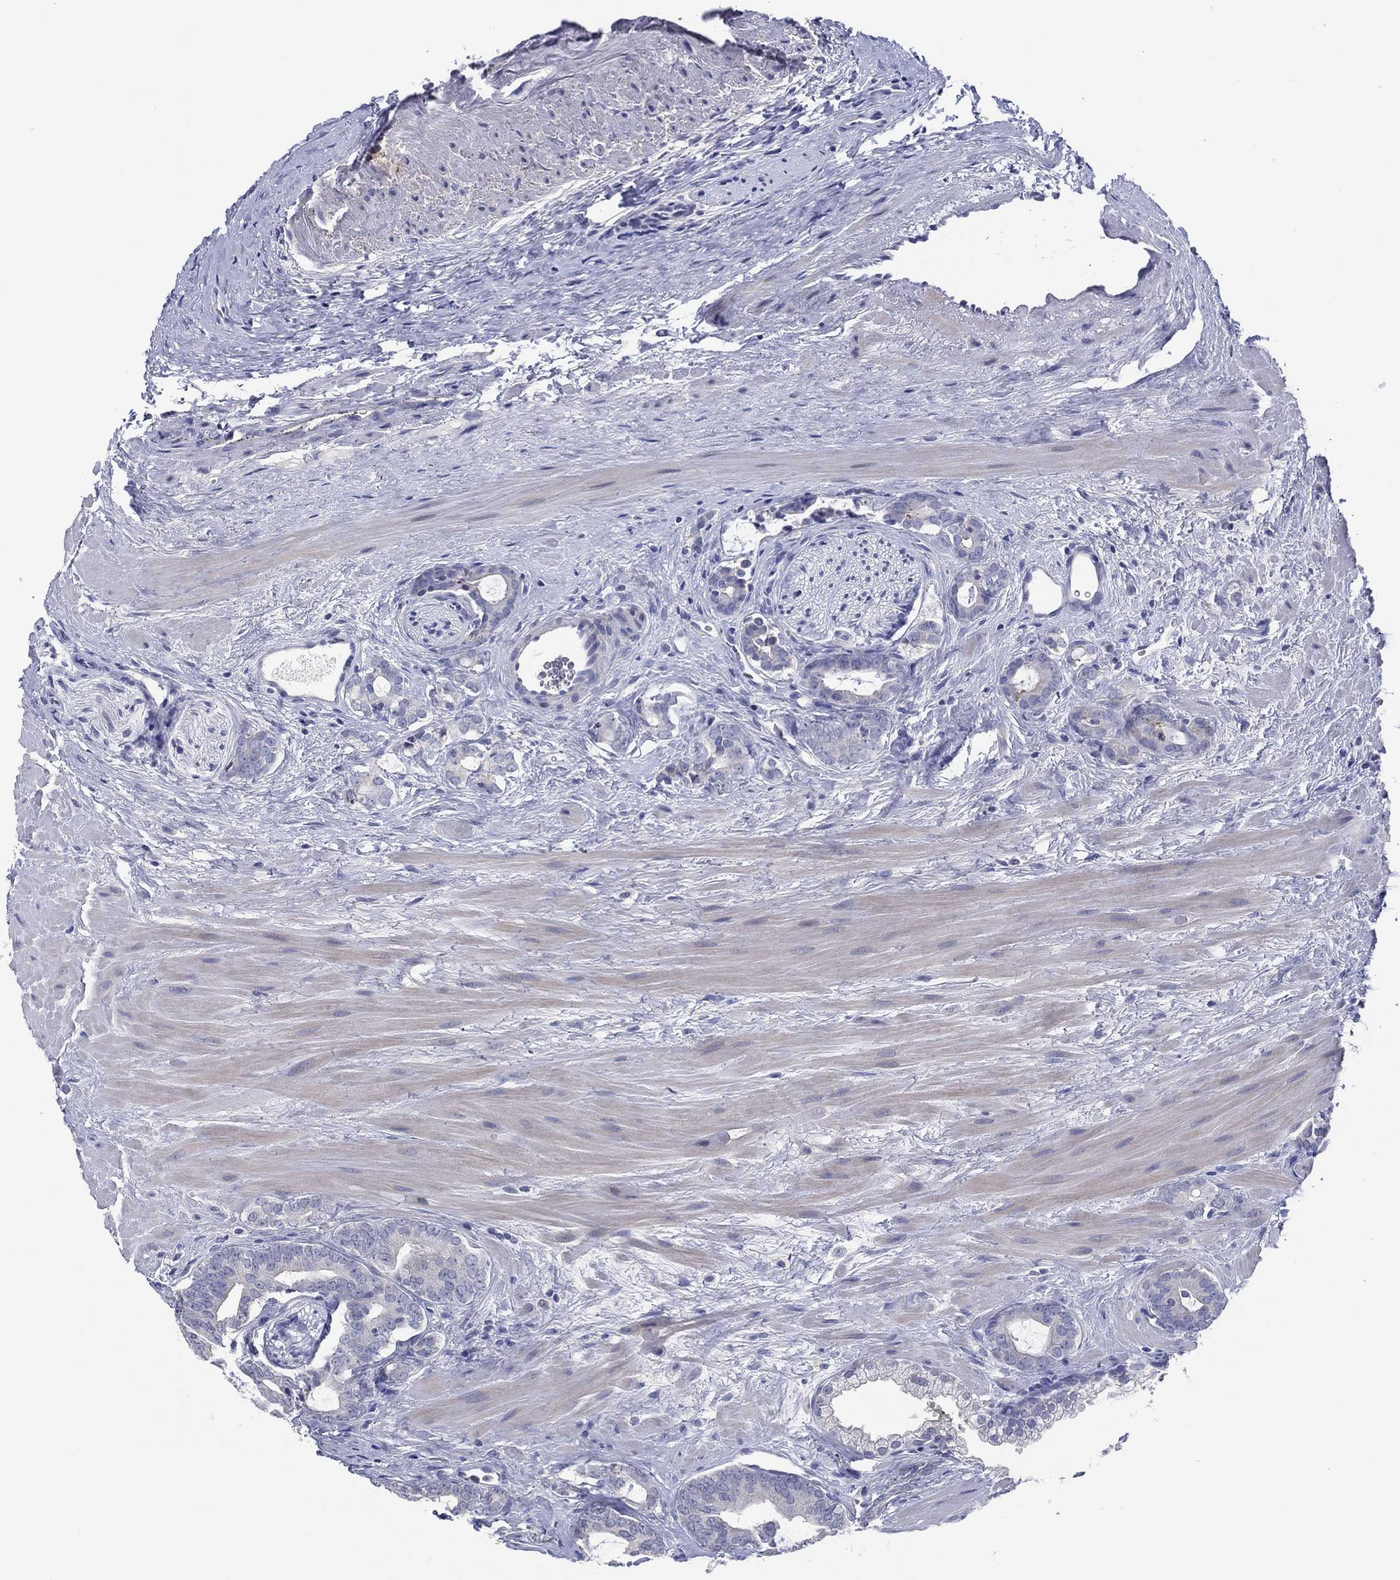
{"staining": {"intensity": "negative", "quantity": "none", "location": "none"}, "tissue": "prostate cancer", "cell_type": "Tumor cells", "image_type": "cancer", "snomed": [{"axis": "morphology", "description": "Adenocarcinoma, NOS"}, {"axis": "topography", "description": "Prostate"}], "caption": "Immunohistochemistry of human prostate adenocarcinoma reveals no expression in tumor cells.", "gene": "TRIM31", "patient": {"sex": "male", "age": 55}}